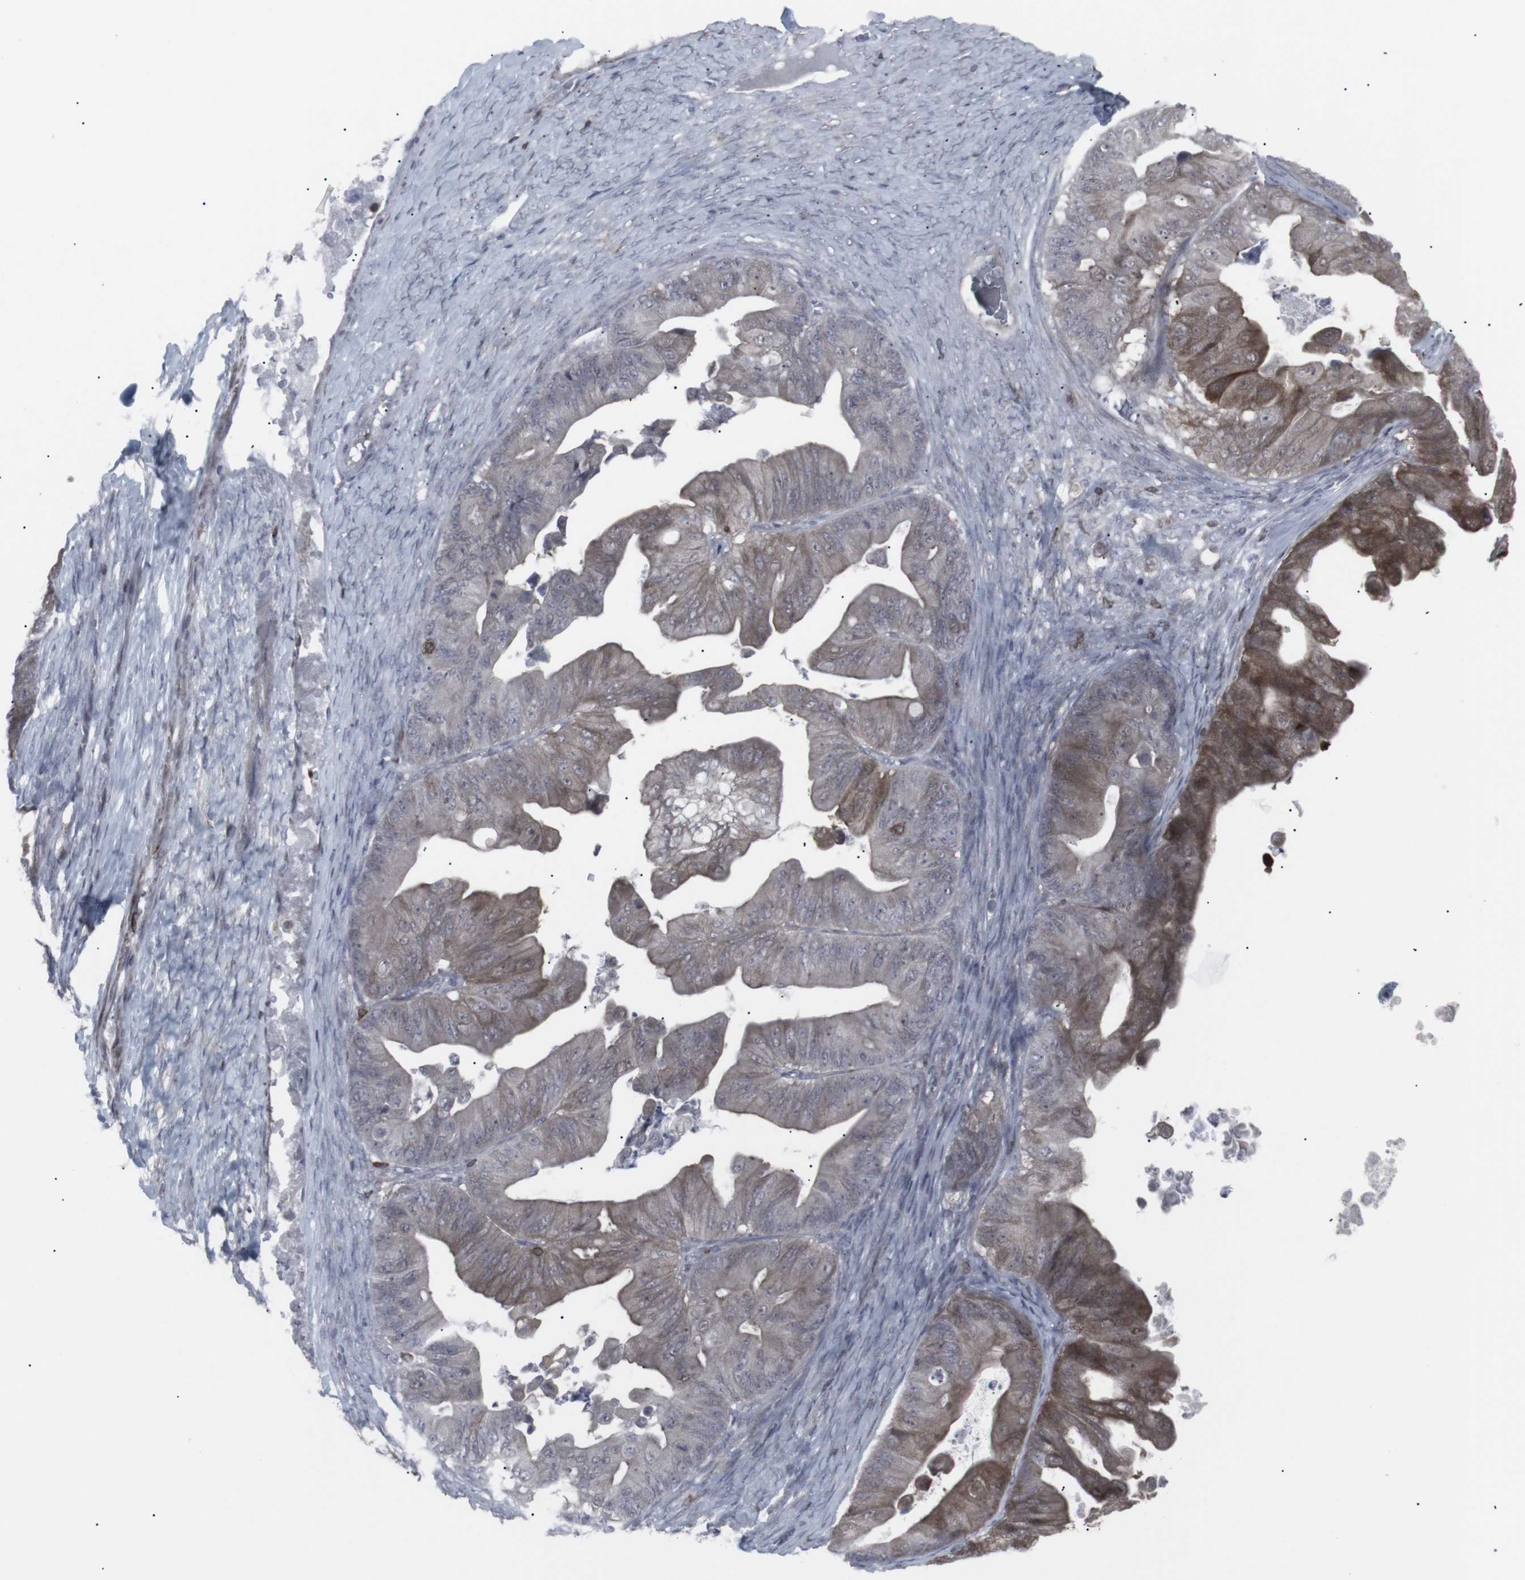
{"staining": {"intensity": "moderate", "quantity": ">75%", "location": "cytoplasmic/membranous"}, "tissue": "ovarian cancer", "cell_type": "Tumor cells", "image_type": "cancer", "snomed": [{"axis": "morphology", "description": "Cystadenocarcinoma, mucinous, NOS"}, {"axis": "topography", "description": "Ovary"}], "caption": "Immunohistochemistry histopathology image of ovarian cancer (mucinous cystadenocarcinoma) stained for a protein (brown), which shows medium levels of moderate cytoplasmic/membranous staining in approximately >75% of tumor cells.", "gene": "APOBEC2", "patient": {"sex": "female", "age": 37}}